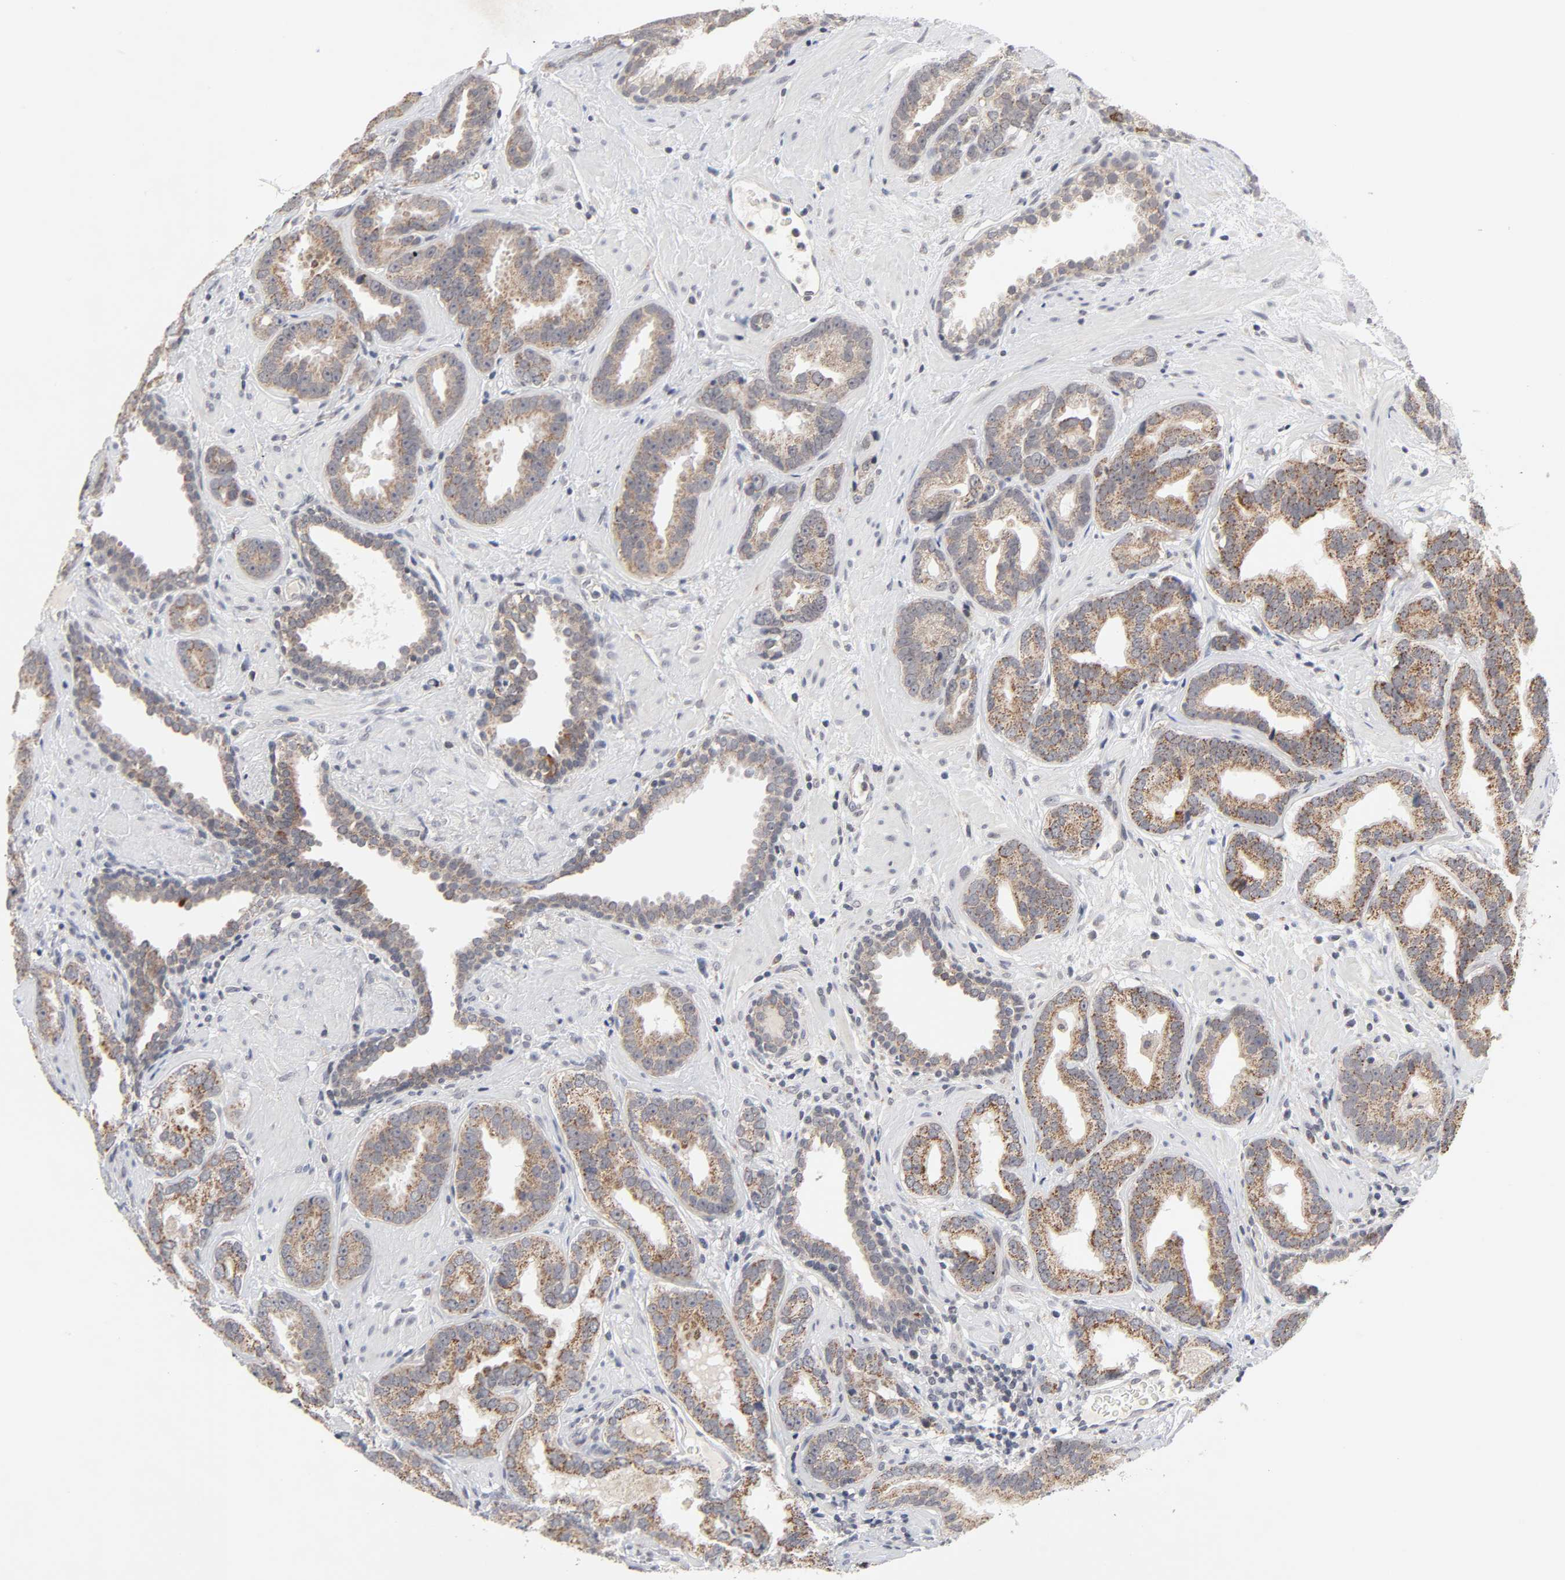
{"staining": {"intensity": "moderate", "quantity": ">75%", "location": "cytoplasmic/membranous"}, "tissue": "prostate cancer", "cell_type": "Tumor cells", "image_type": "cancer", "snomed": [{"axis": "morphology", "description": "Adenocarcinoma, Low grade"}, {"axis": "topography", "description": "Prostate"}], "caption": "A medium amount of moderate cytoplasmic/membranous expression is appreciated in approximately >75% of tumor cells in prostate cancer tissue.", "gene": "AUH", "patient": {"sex": "male", "age": 59}}